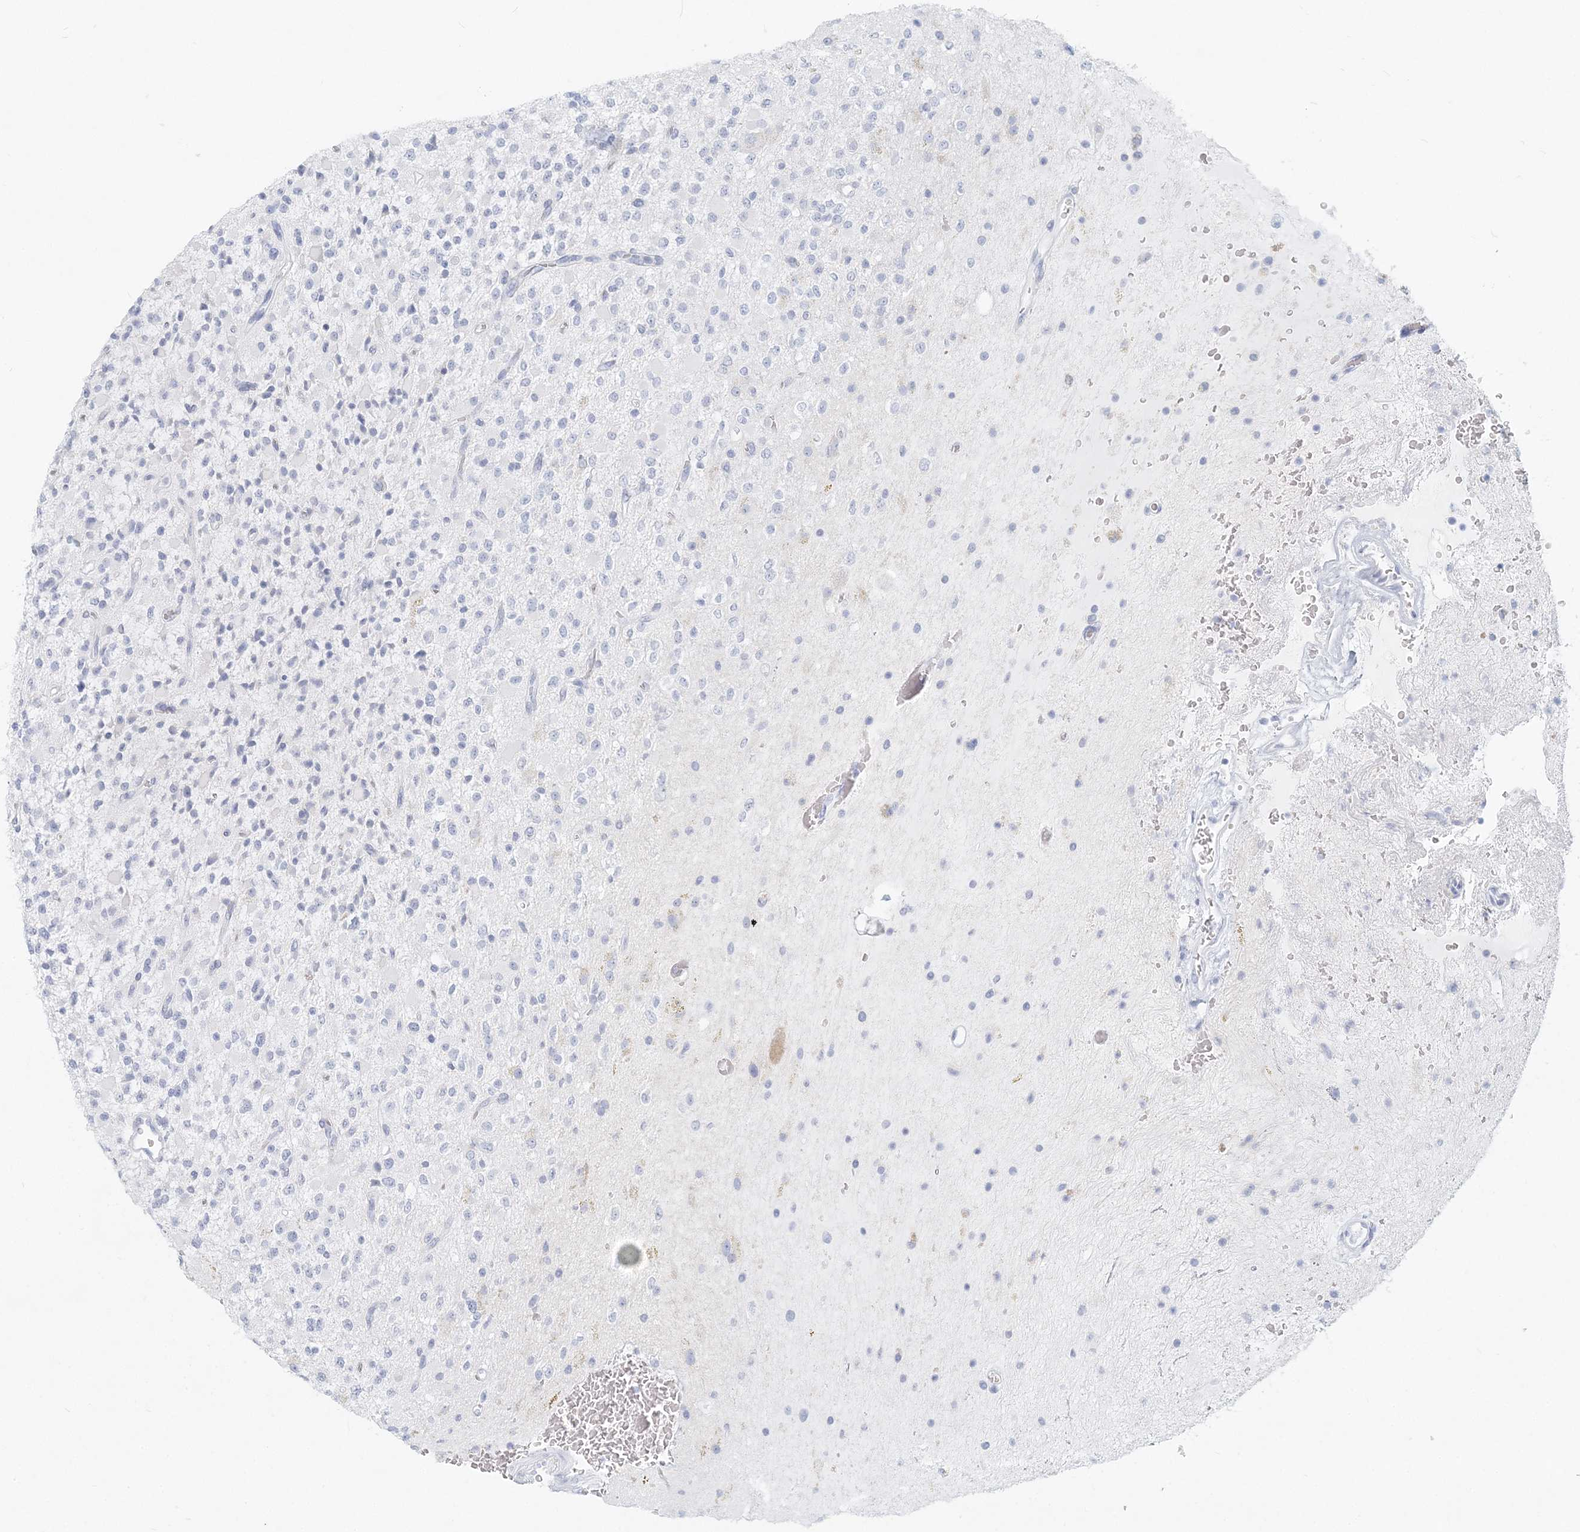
{"staining": {"intensity": "negative", "quantity": "none", "location": "none"}, "tissue": "glioma", "cell_type": "Tumor cells", "image_type": "cancer", "snomed": [{"axis": "morphology", "description": "Glioma, malignant, High grade"}, {"axis": "topography", "description": "Brain"}], "caption": "A histopathology image of high-grade glioma (malignant) stained for a protein exhibits no brown staining in tumor cells.", "gene": "CSN1S1", "patient": {"sex": "male", "age": 34}}